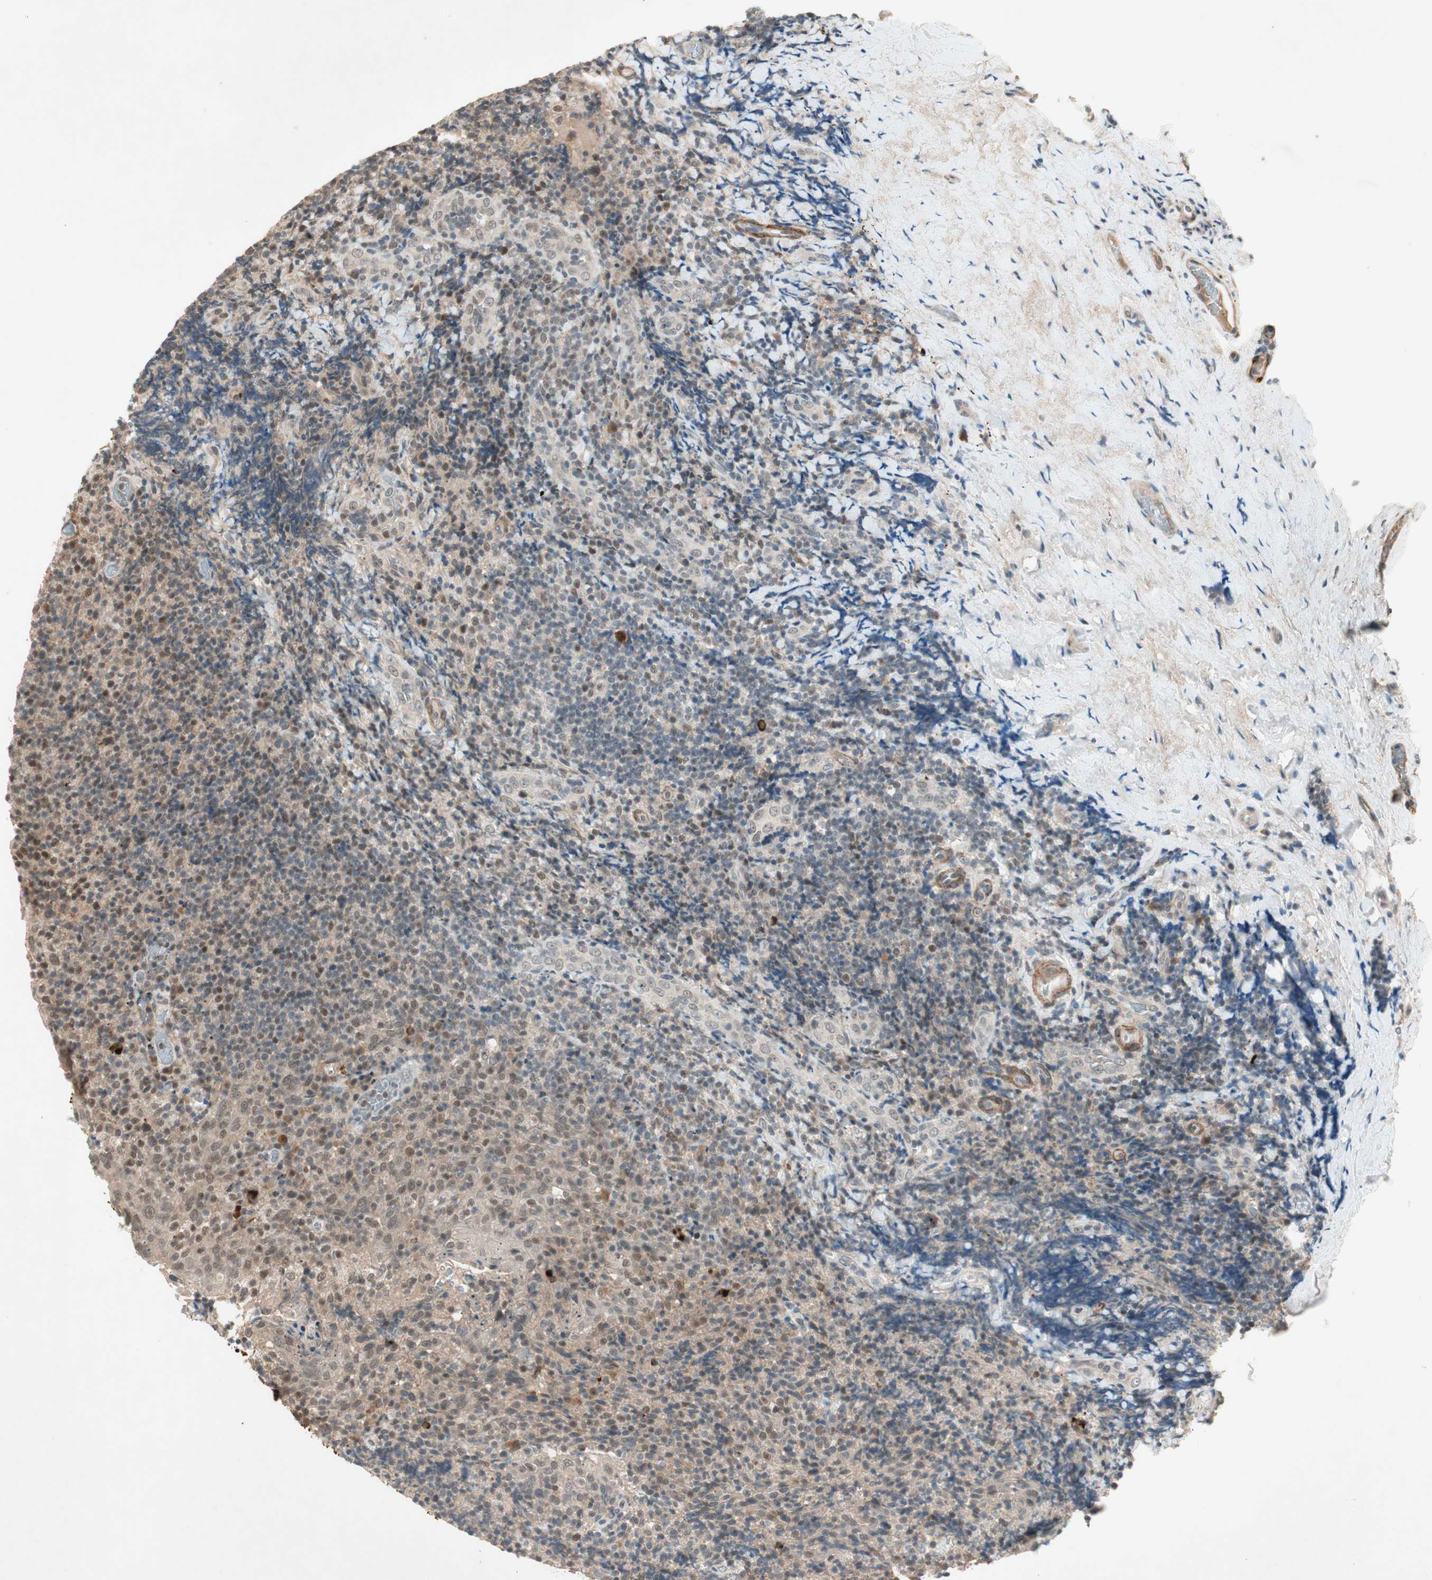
{"staining": {"intensity": "moderate", "quantity": "<25%", "location": "nuclear"}, "tissue": "lymphoma", "cell_type": "Tumor cells", "image_type": "cancer", "snomed": [{"axis": "morphology", "description": "Malignant lymphoma, non-Hodgkin's type, High grade"}, {"axis": "topography", "description": "Tonsil"}], "caption": "There is low levels of moderate nuclear staining in tumor cells of lymphoma, as demonstrated by immunohistochemical staining (brown color).", "gene": "RNGTT", "patient": {"sex": "female", "age": 36}}